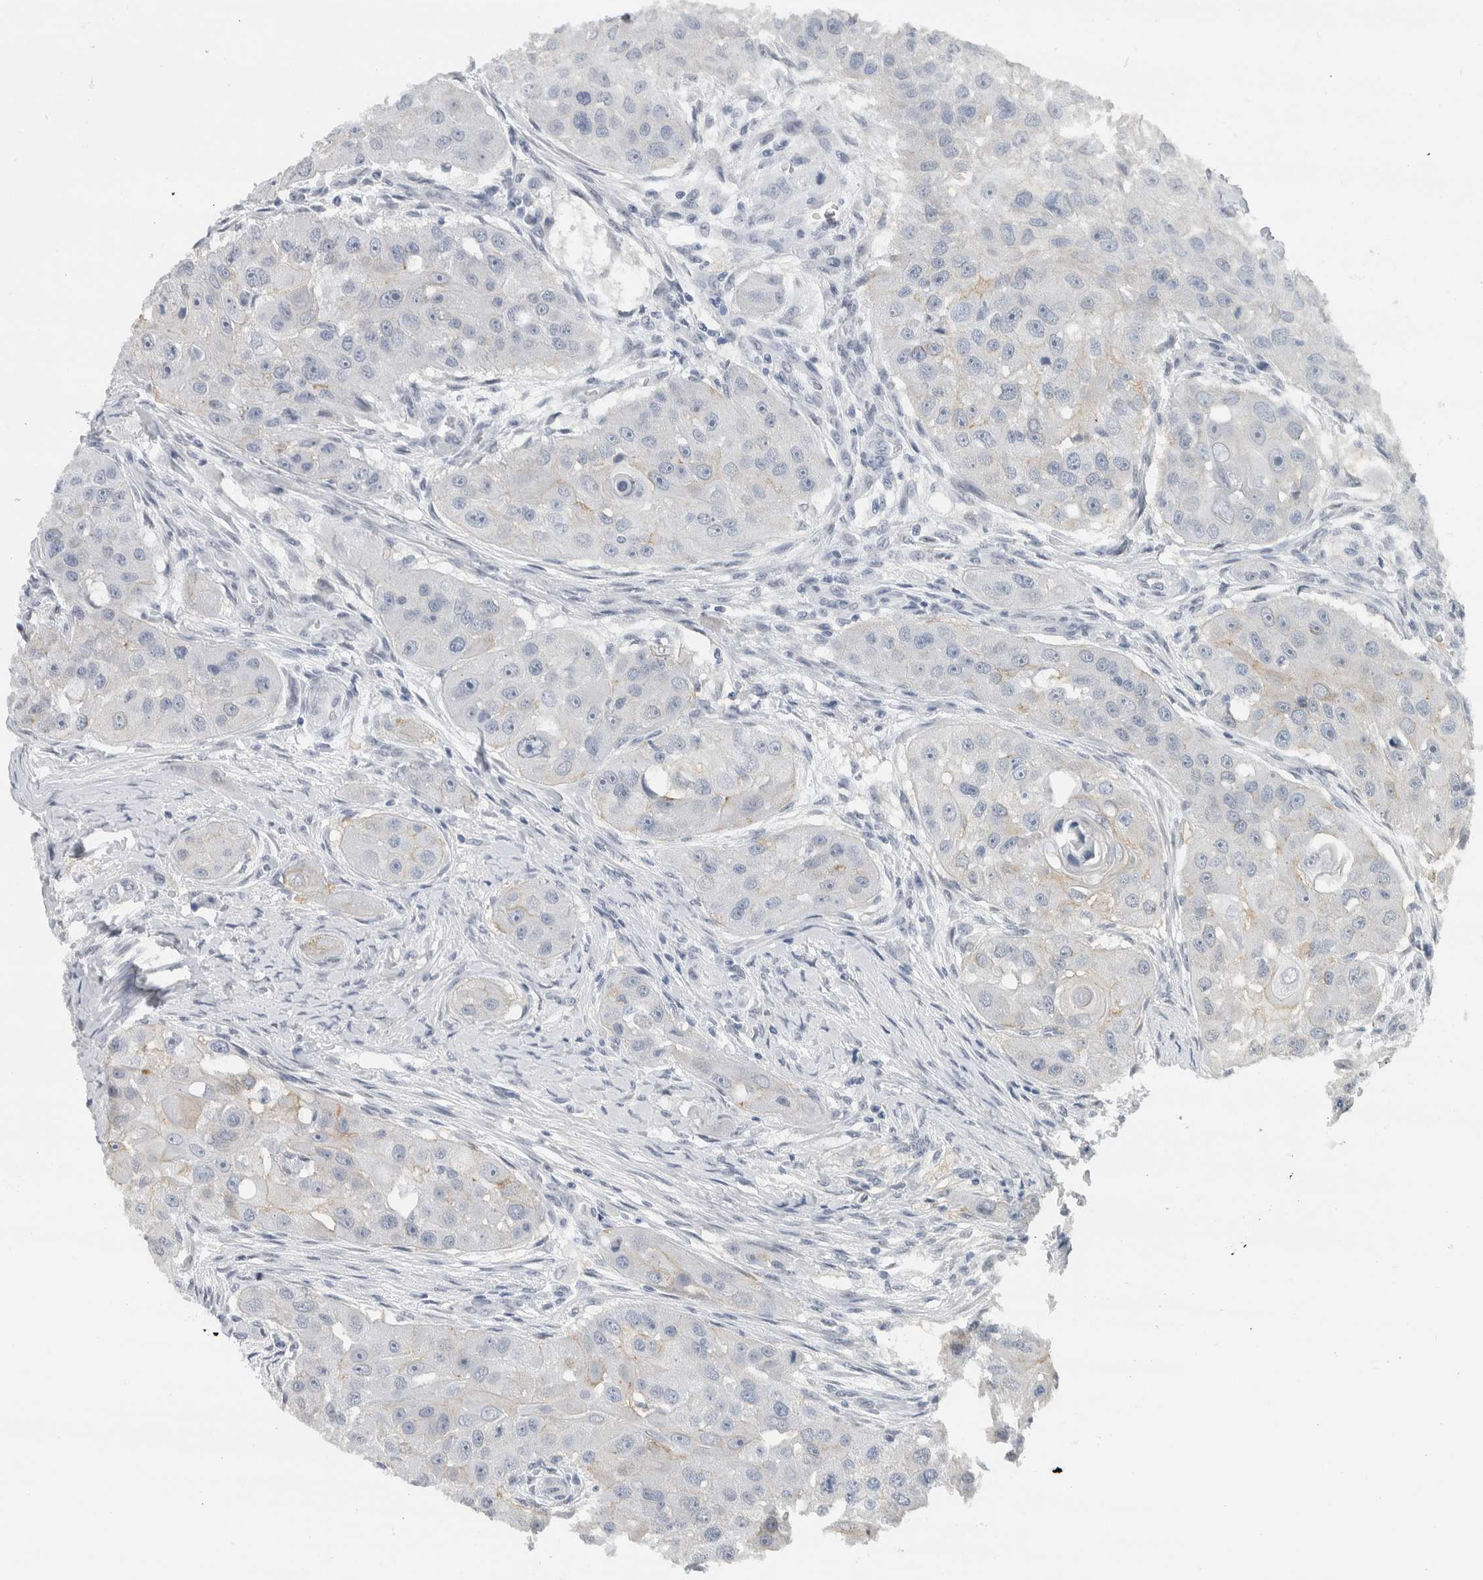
{"staining": {"intensity": "negative", "quantity": "none", "location": "none"}, "tissue": "head and neck cancer", "cell_type": "Tumor cells", "image_type": "cancer", "snomed": [{"axis": "morphology", "description": "Normal tissue, NOS"}, {"axis": "morphology", "description": "Squamous cell carcinoma, NOS"}, {"axis": "topography", "description": "Skeletal muscle"}, {"axis": "topography", "description": "Head-Neck"}], "caption": "Micrograph shows no protein positivity in tumor cells of head and neck cancer tissue. Brightfield microscopy of immunohistochemistry stained with DAB (brown) and hematoxylin (blue), captured at high magnification.", "gene": "NEFM", "patient": {"sex": "male", "age": 51}}